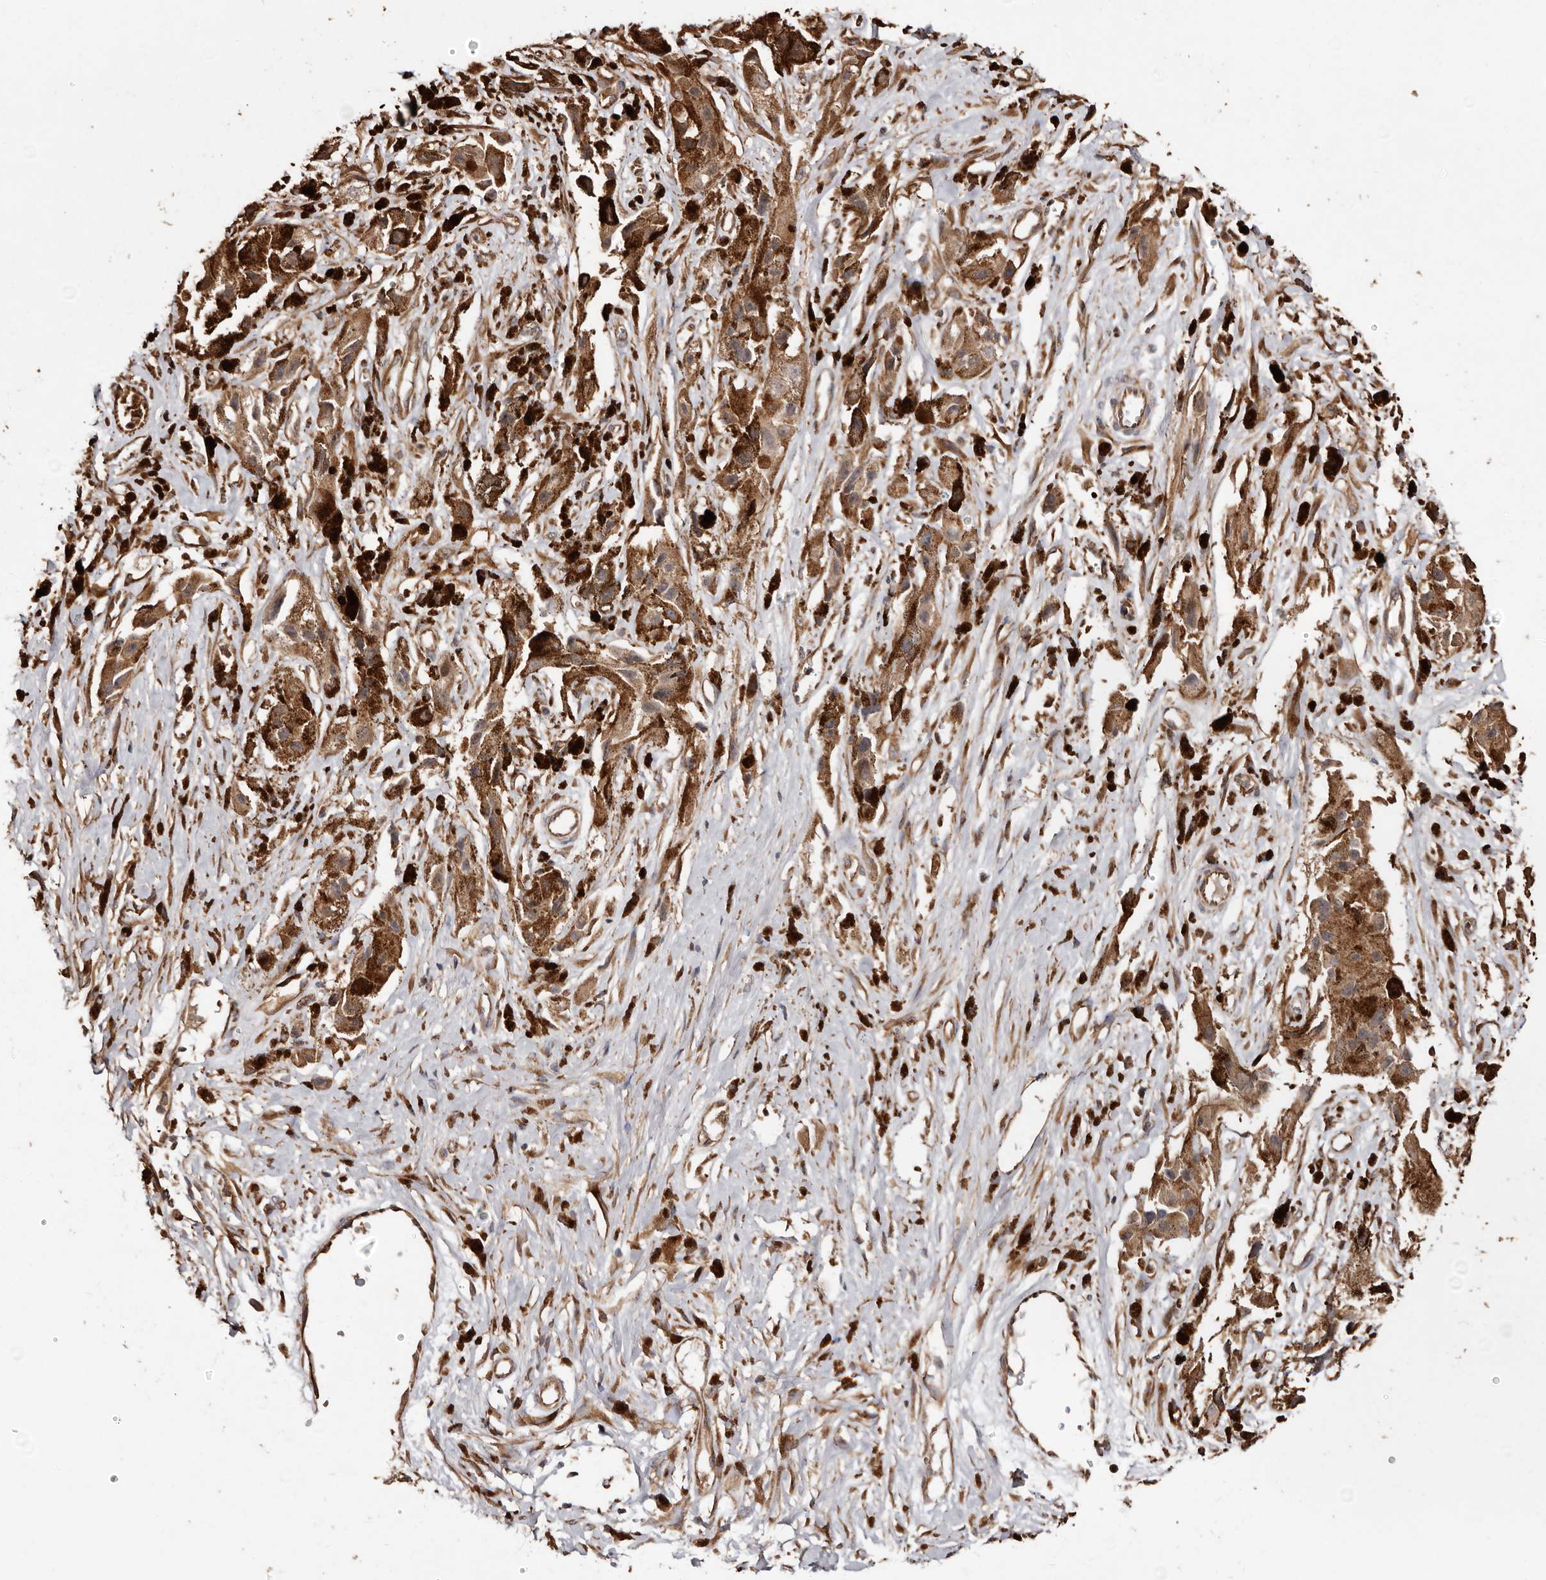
{"staining": {"intensity": "strong", "quantity": ">75%", "location": "cytoplasmic/membranous"}, "tissue": "melanoma", "cell_type": "Tumor cells", "image_type": "cancer", "snomed": [{"axis": "morphology", "description": "Malignant melanoma, NOS"}, {"axis": "topography", "description": "Skin"}], "caption": "DAB (3,3'-diaminobenzidine) immunohistochemical staining of melanoma reveals strong cytoplasmic/membranous protein positivity in approximately >75% of tumor cells.", "gene": "MACC1", "patient": {"sex": "male", "age": 88}}